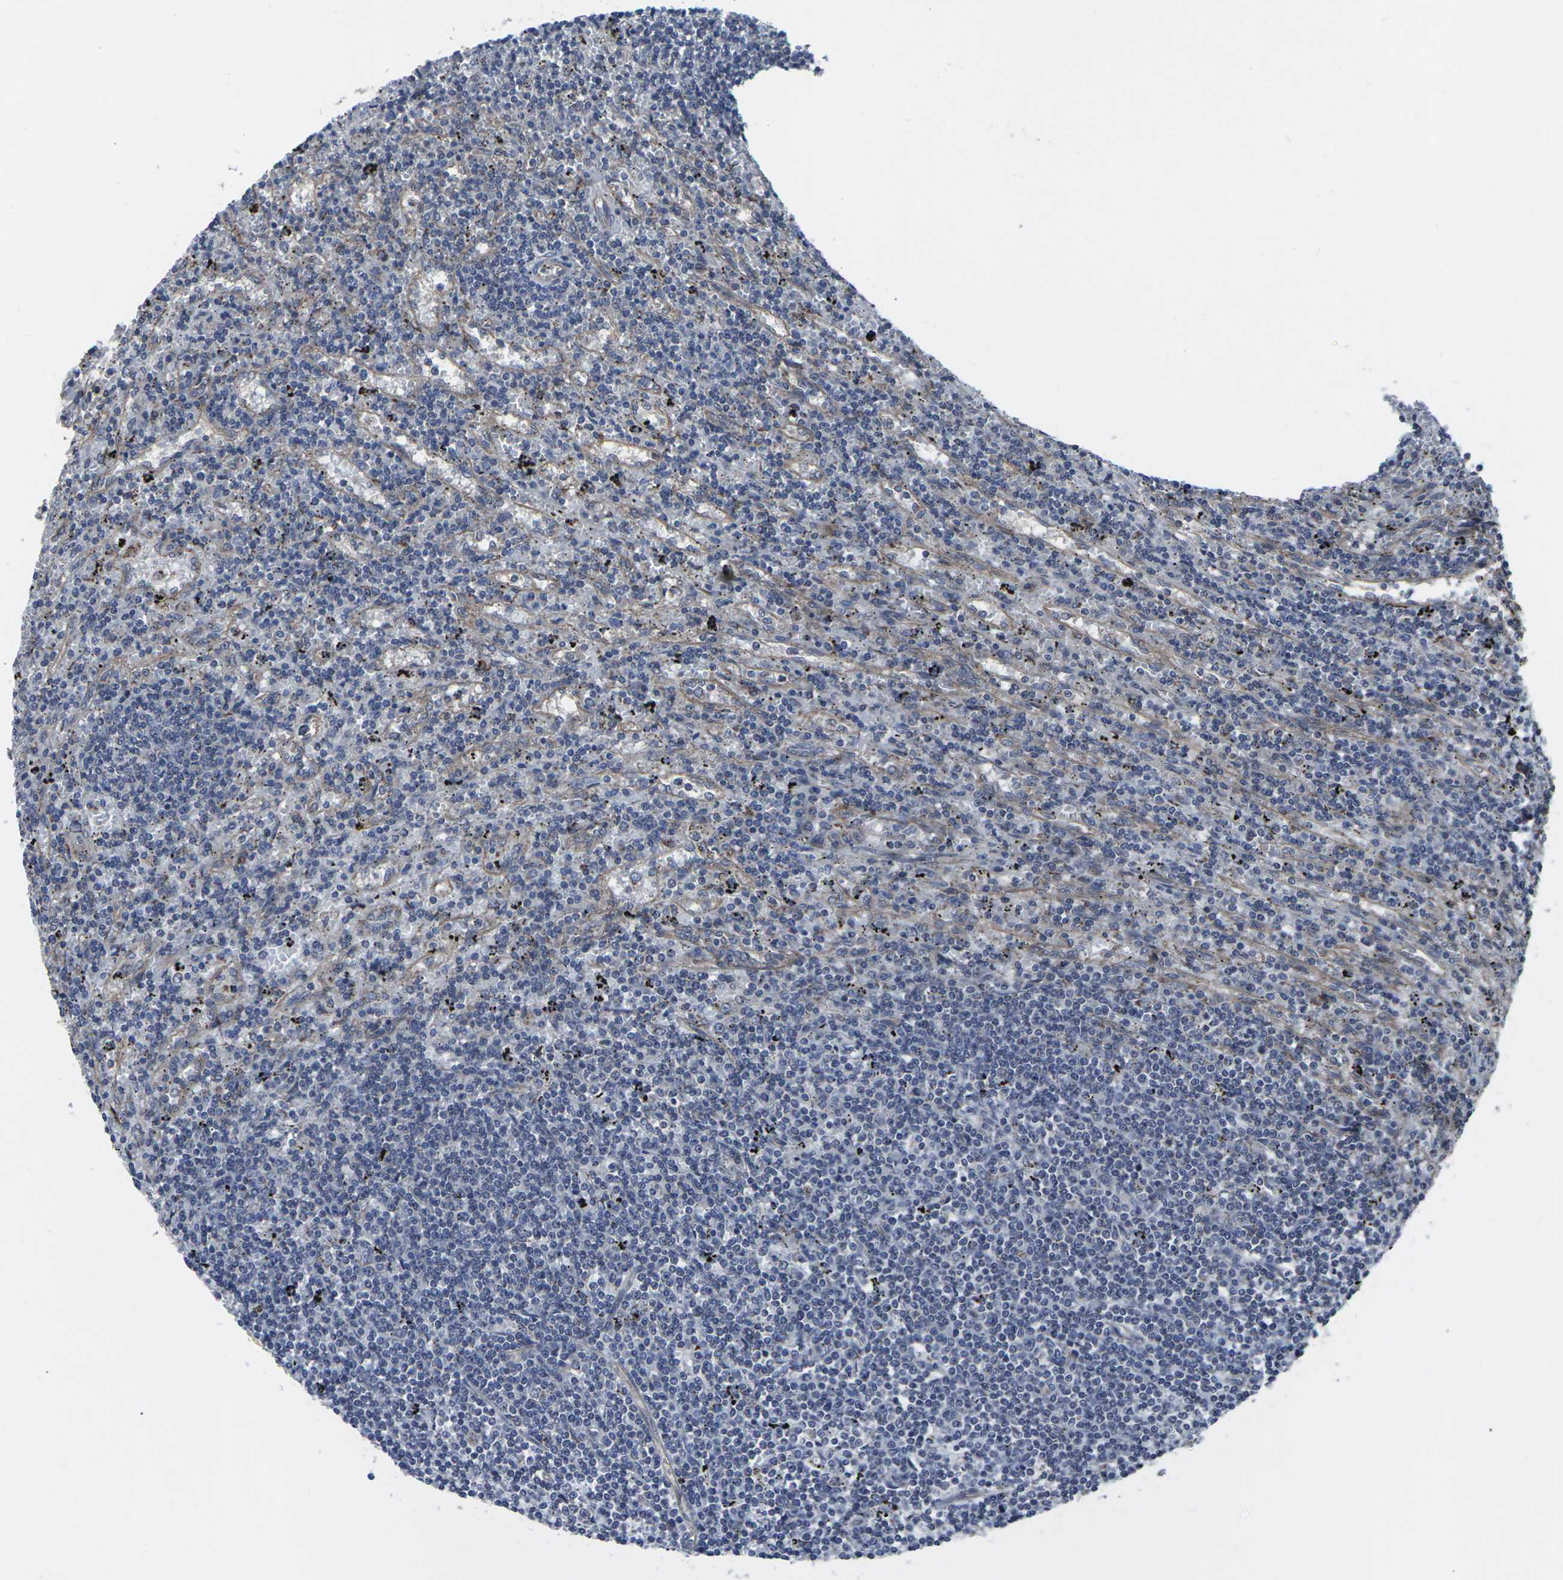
{"staining": {"intensity": "negative", "quantity": "none", "location": "none"}, "tissue": "lymphoma", "cell_type": "Tumor cells", "image_type": "cancer", "snomed": [{"axis": "morphology", "description": "Malignant lymphoma, non-Hodgkin's type, Low grade"}, {"axis": "topography", "description": "Spleen"}], "caption": "Tumor cells show no significant protein staining in low-grade malignant lymphoma, non-Hodgkin's type.", "gene": "MAPKAPK2", "patient": {"sex": "male", "age": 76}}